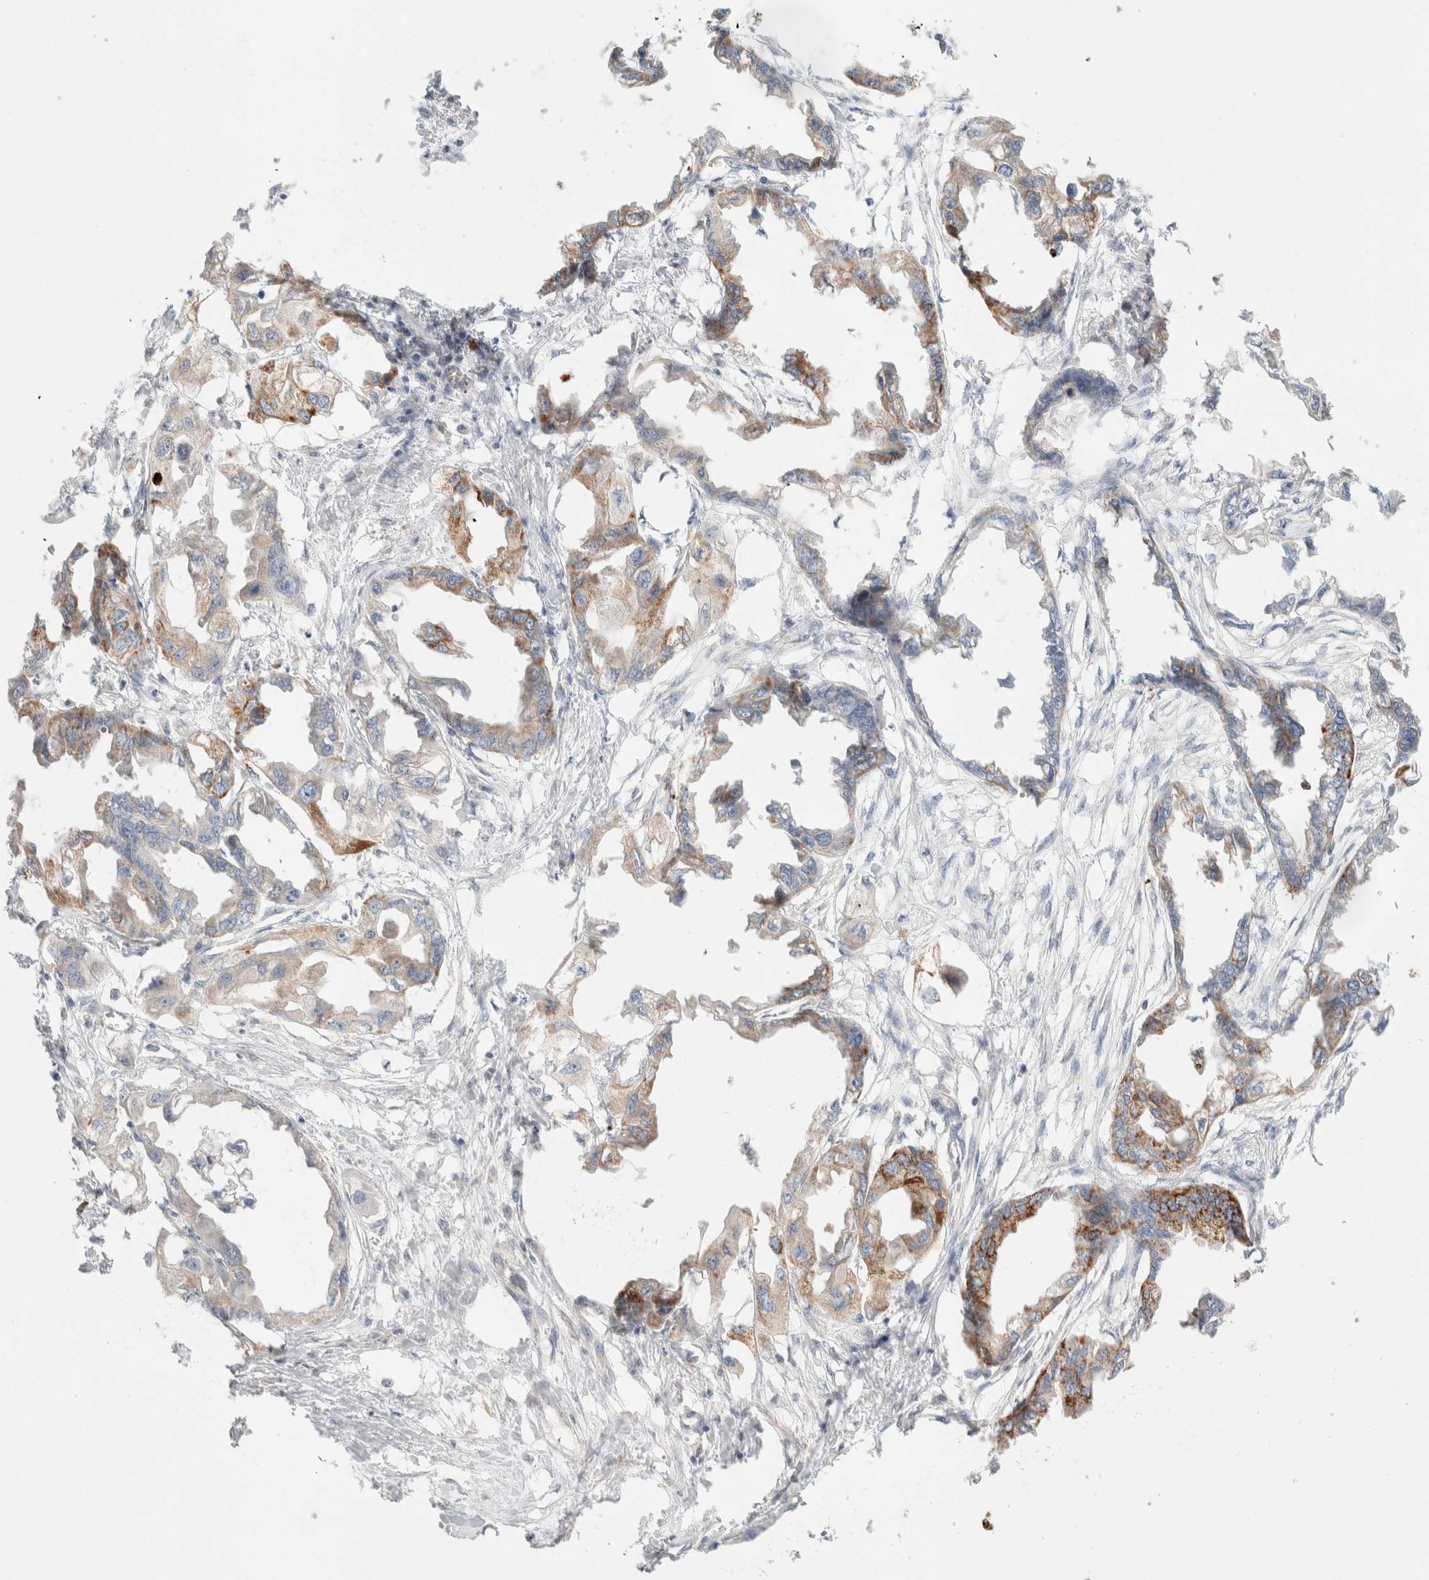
{"staining": {"intensity": "moderate", "quantity": "25%-75%", "location": "cytoplasmic/membranous"}, "tissue": "endometrial cancer", "cell_type": "Tumor cells", "image_type": "cancer", "snomed": [{"axis": "morphology", "description": "Adenocarcinoma, NOS"}, {"axis": "morphology", "description": "Adenocarcinoma, metastatic, NOS"}, {"axis": "topography", "description": "Adipose tissue"}, {"axis": "topography", "description": "Endometrium"}], "caption": "Immunohistochemistry histopathology image of human adenocarcinoma (endometrial) stained for a protein (brown), which shows medium levels of moderate cytoplasmic/membranous staining in approximately 25%-75% of tumor cells.", "gene": "TRIM41", "patient": {"sex": "female", "age": 67}}